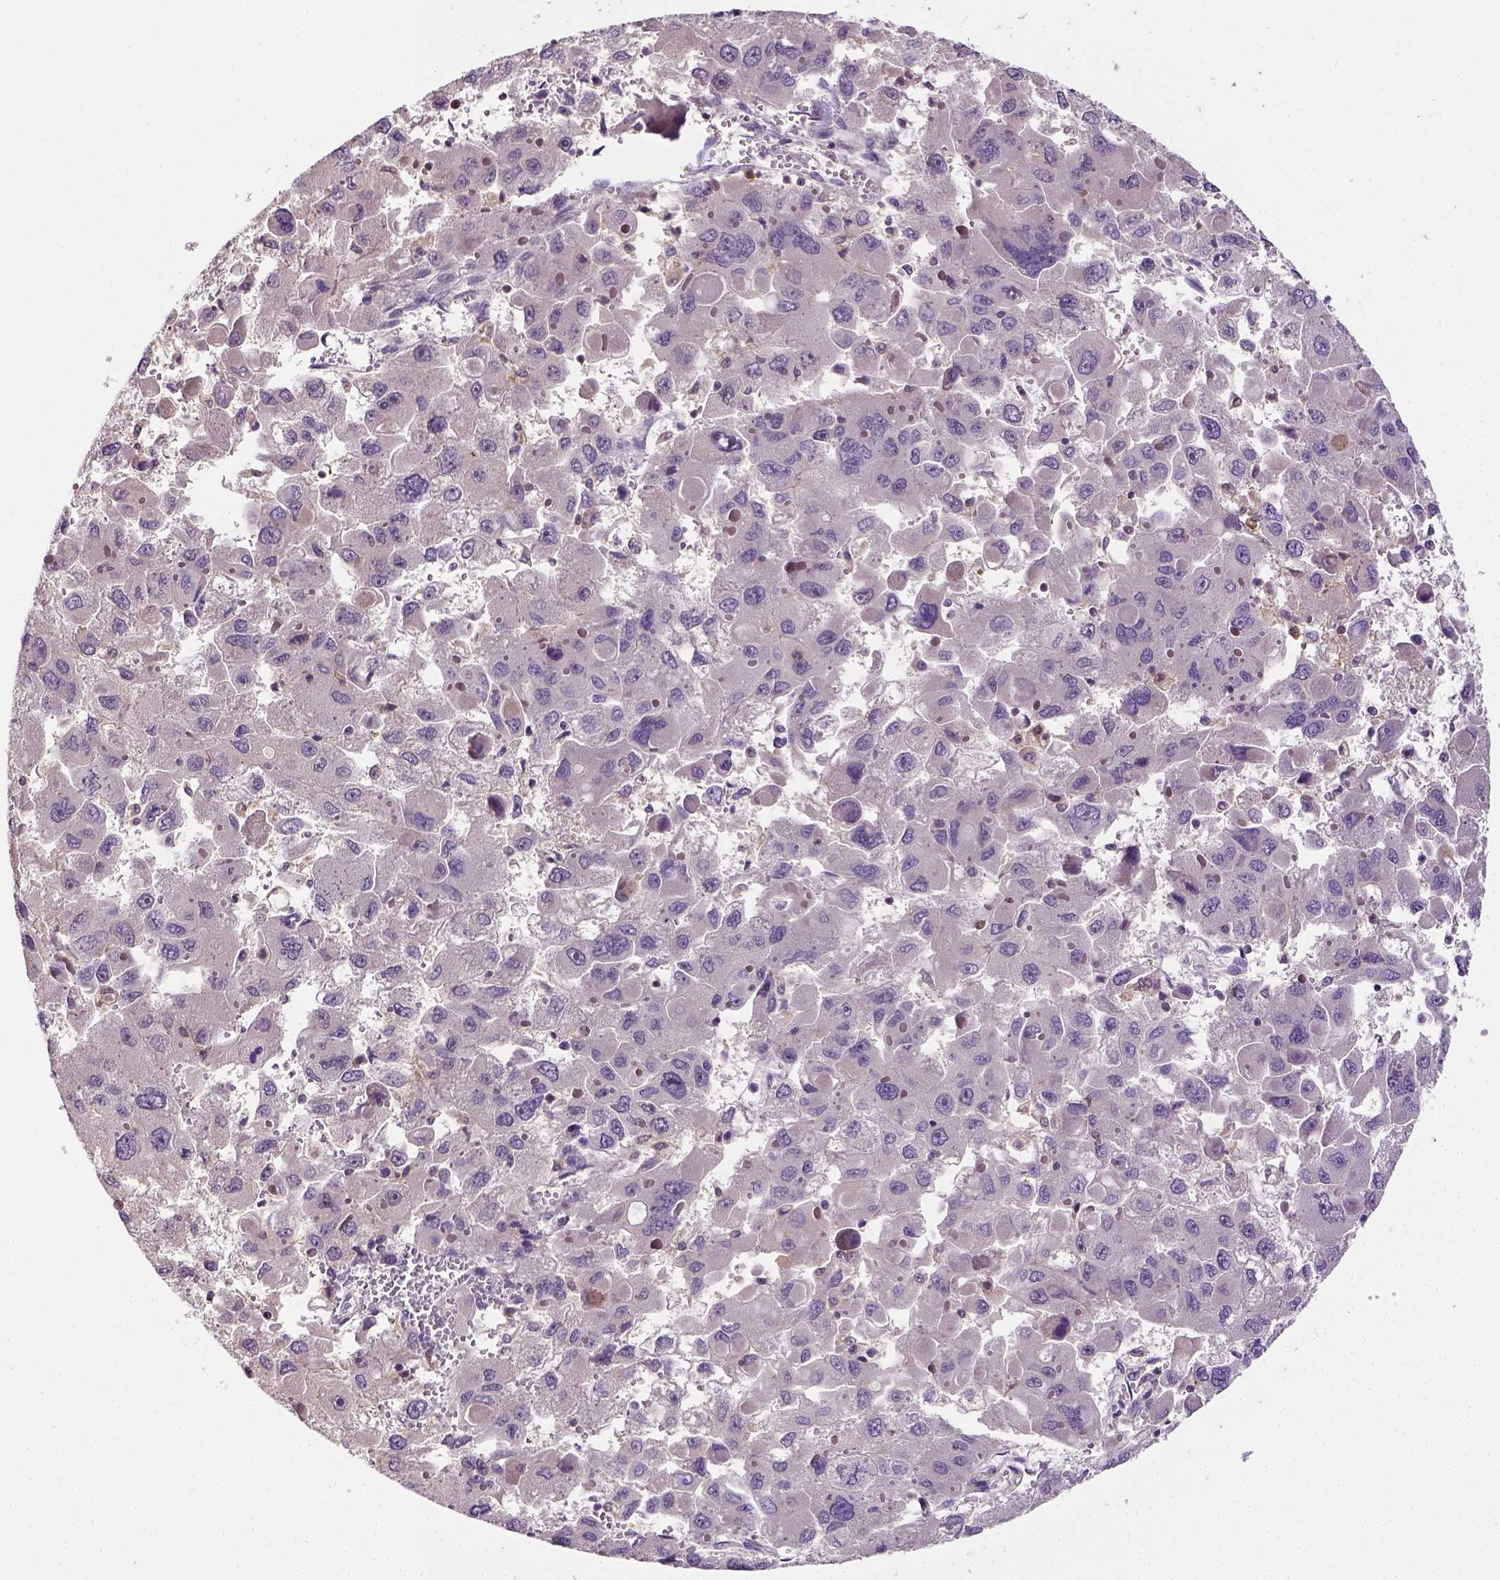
{"staining": {"intensity": "negative", "quantity": "none", "location": "none"}, "tissue": "liver cancer", "cell_type": "Tumor cells", "image_type": "cancer", "snomed": [{"axis": "morphology", "description": "Carcinoma, Hepatocellular, NOS"}, {"axis": "topography", "description": "Liver"}], "caption": "This is an immunohistochemistry (IHC) photomicrograph of human hepatocellular carcinoma (liver). There is no expression in tumor cells.", "gene": "MATK", "patient": {"sex": "female", "age": 41}}